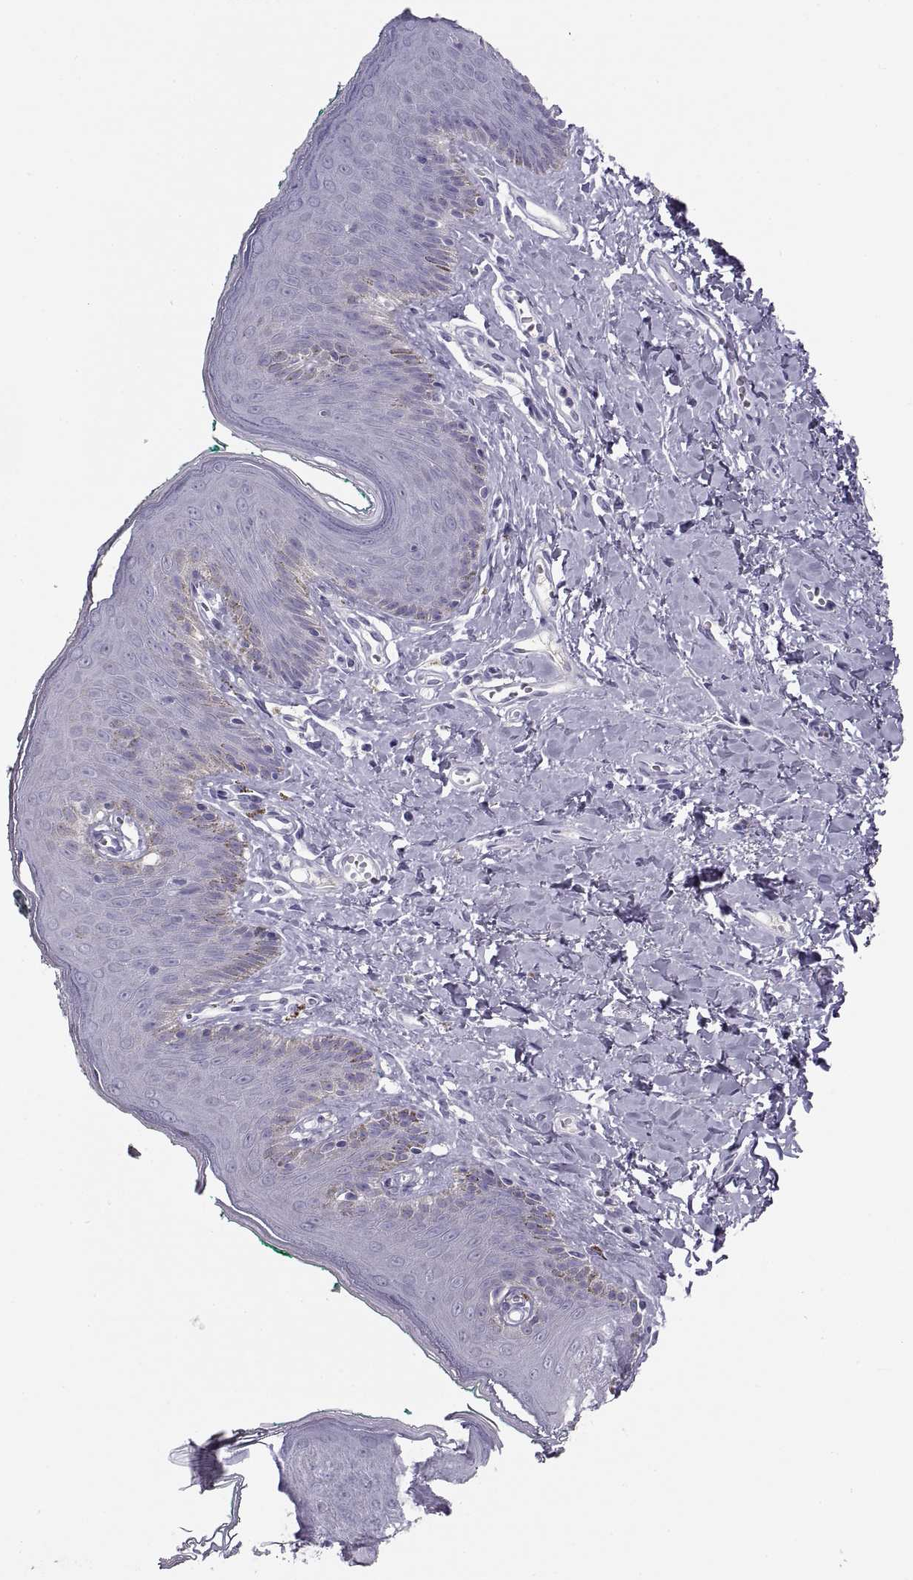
{"staining": {"intensity": "negative", "quantity": "none", "location": "none"}, "tissue": "skin", "cell_type": "Epidermal cells", "image_type": "normal", "snomed": [{"axis": "morphology", "description": "Normal tissue, NOS"}, {"axis": "topography", "description": "Vulva"}], "caption": "High magnification brightfield microscopy of unremarkable skin stained with DAB (3,3'-diaminobenzidine) (brown) and counterstained with hematoxylin (blue): epidermal cells show no significant staining.", "gene": "MAGEB2", "patient": {"sex": "female", "age": 66}}